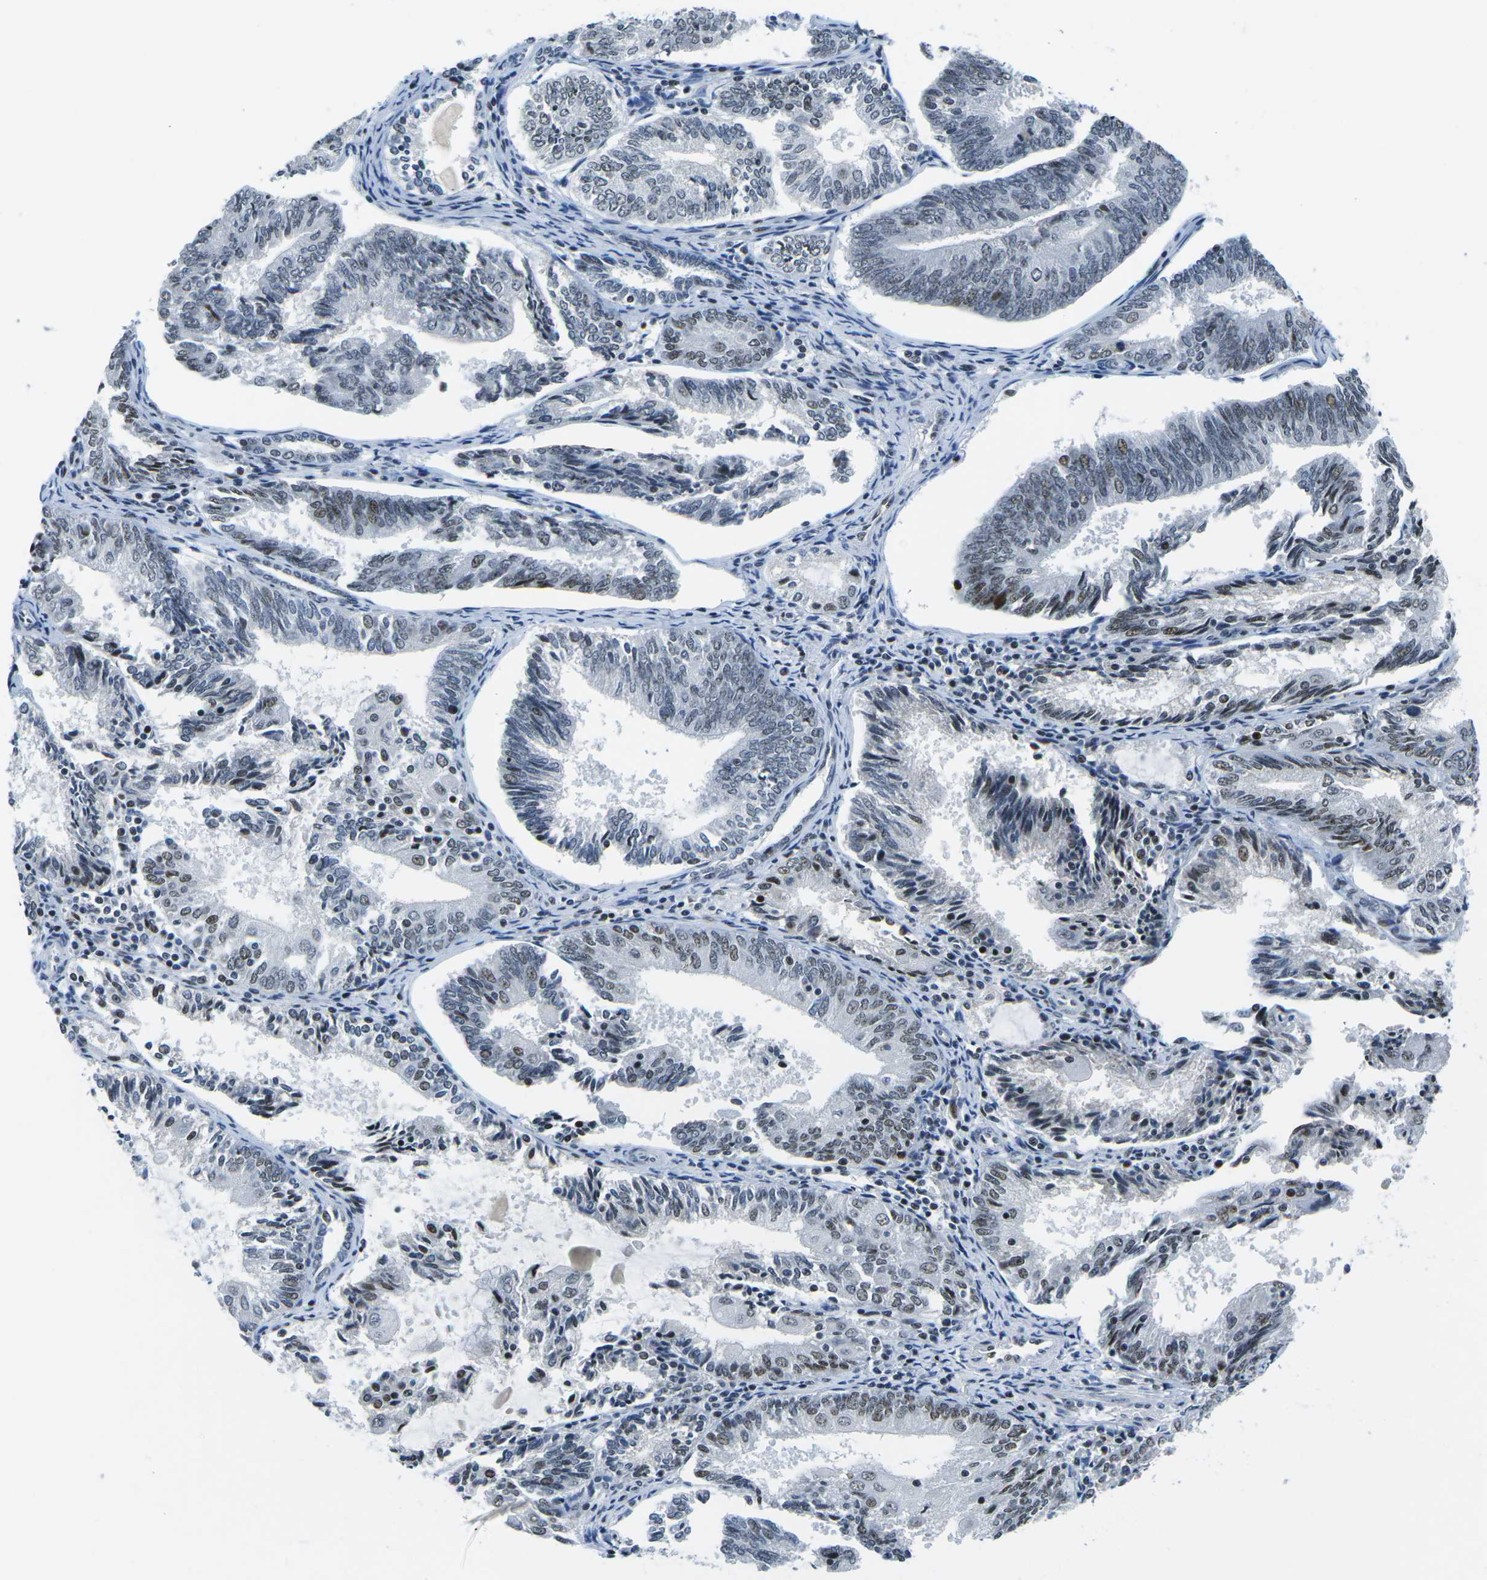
{"staining": {"intensity": "moderate", "quantity": "<25%", "location": "nuclear"}, "tissue": "endometrial cancer", "cell_type": "Tumor cells", "image_type": "cancer", "snomed": [{"axis": "morphology", "description": "Adenocarcinoma, NOS"}, {"axis": "topography", "description": "Endometrium"}], "caption": "Immunohistochemistry micrograph of human endometrial cancer (adenocarcinoma) stained for a protein (brown), which demonstrates low levels of moderate nuclear positivity in about <25% of tumor cells.", "gene": "PRPF8", "patient": {"sex": "female", "age": 81}}